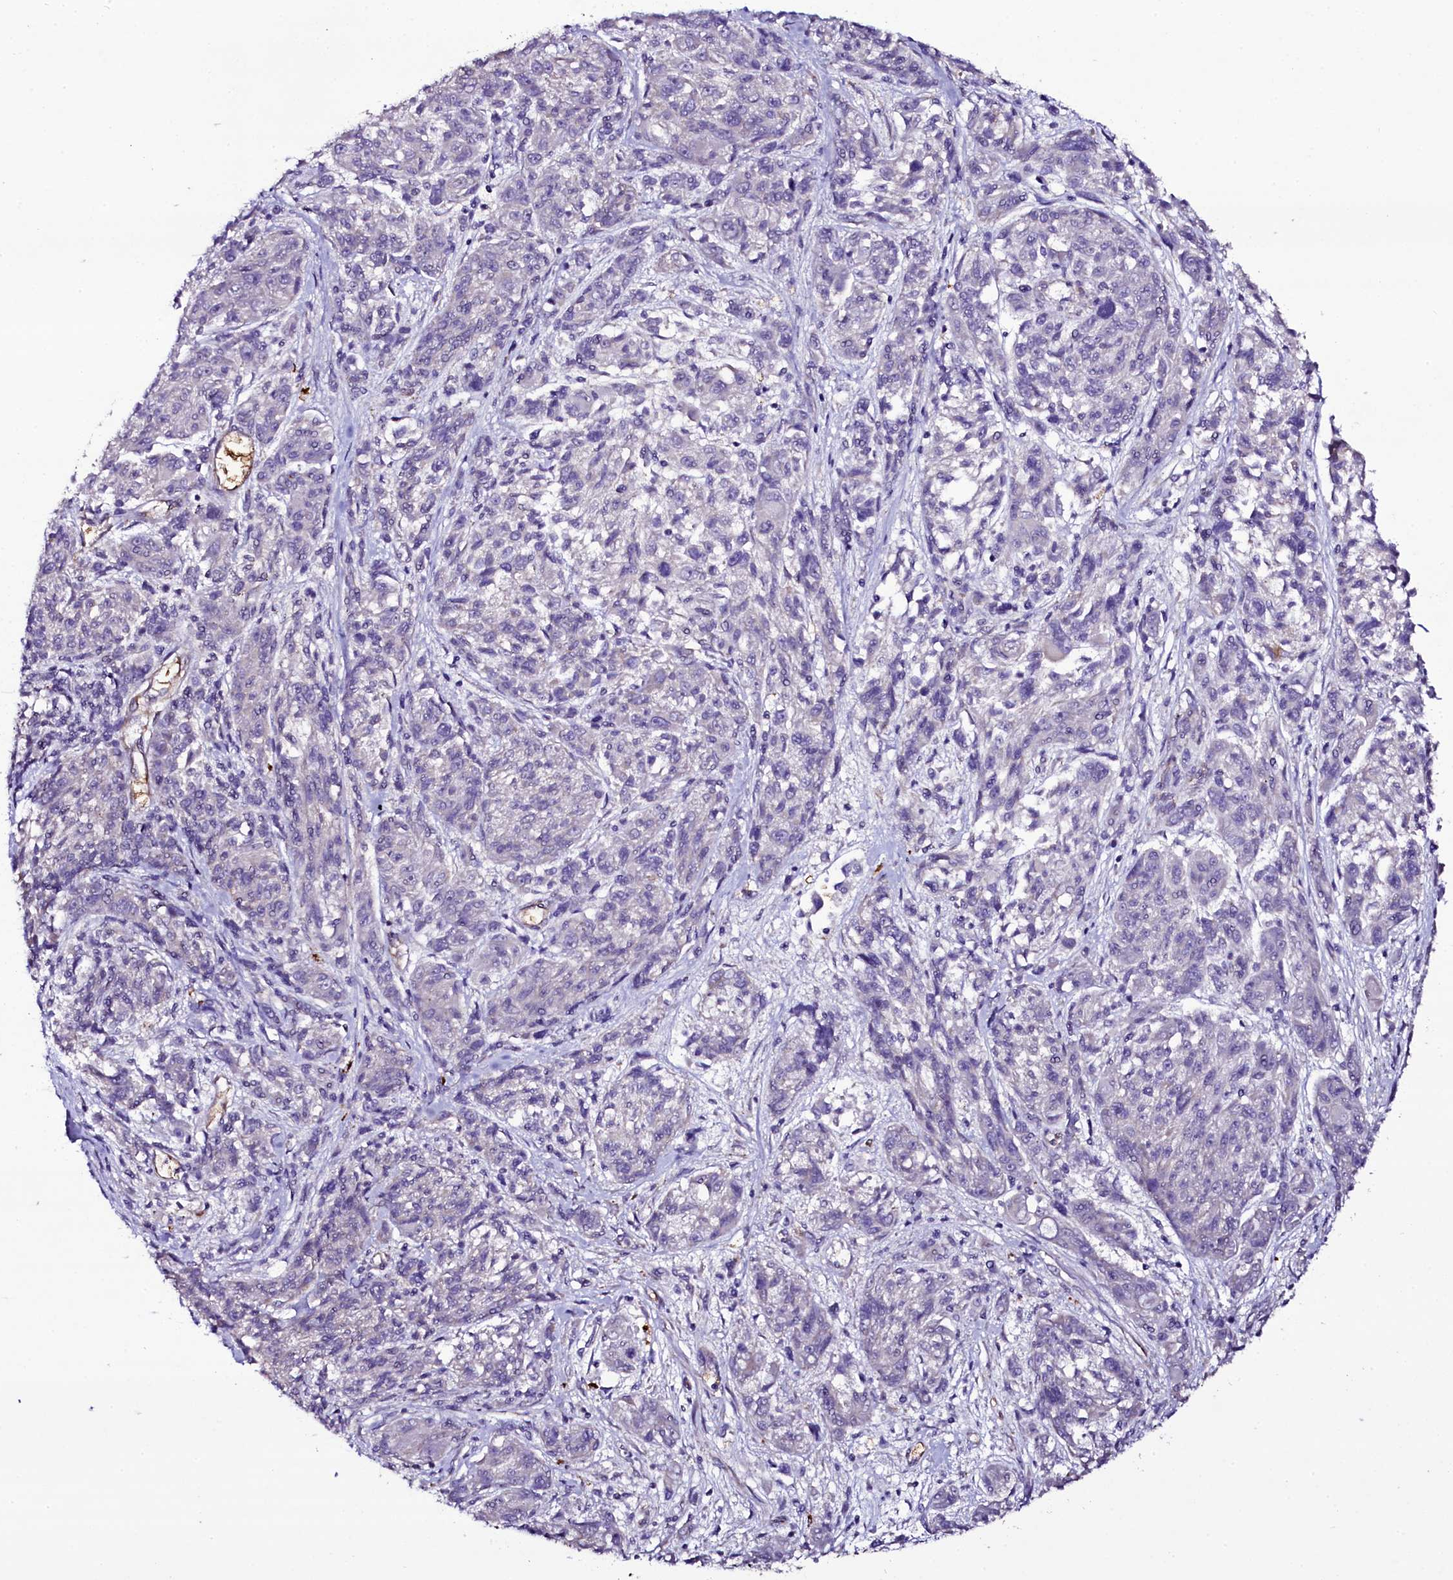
{"staining": {"intensity": "negative", "quantity": "none", "location": "none"}, "tissue": "melanoma", "cell_type": "Tumor cells", "image_type": "cancer", "snomed": [{"axis": "morphology", "description": "Malignant melanoma, NOS"}, {"axis": "topography", "description": "Skin"}], "caption": "Immunohistochemistry (IHC) of human malignant melanoma shows no staining in tumor cells.", "gene": "MEX3C", "patient": {"sex": "male", "age": 53}}